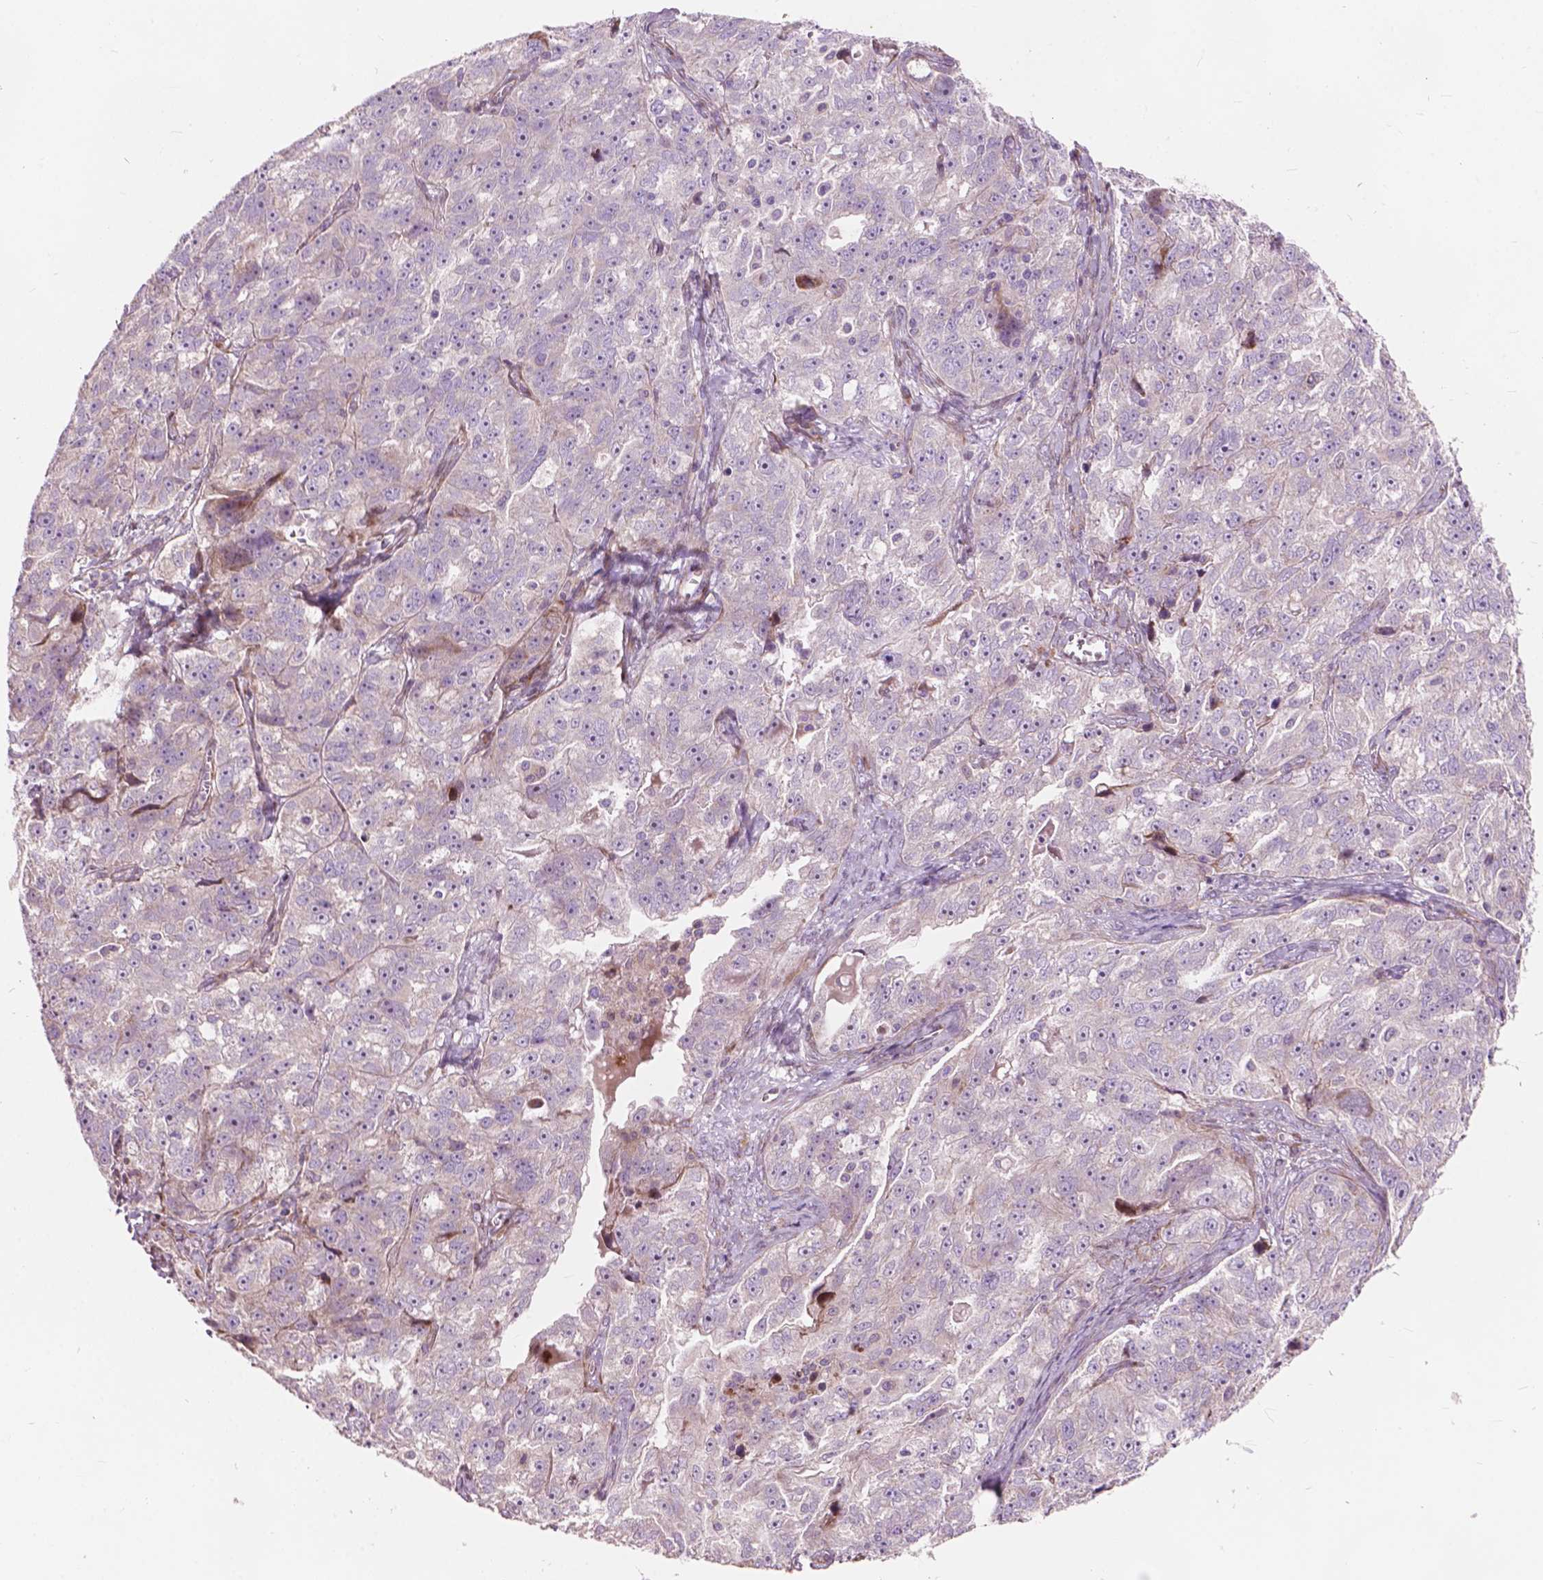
{"staining": {"intensity": "negative", "quantity": "none", "location": "none"}, "tissue": "ovarian cancer", "cell_type": "Tumor cells", "image_type": "cancer", "snomed": [{"axis": "morphology", "description": "Cystadenocarcinoma, serous, NOS"}, {"axis": "topography", "description": "Ovary"}], "caption": "IHC image of human ovarian cancer stained for a protein (brown), which reveals no expression in tumor cells.", "gene": "MORN1", "patient": {"sex": "female", "age": 51}}